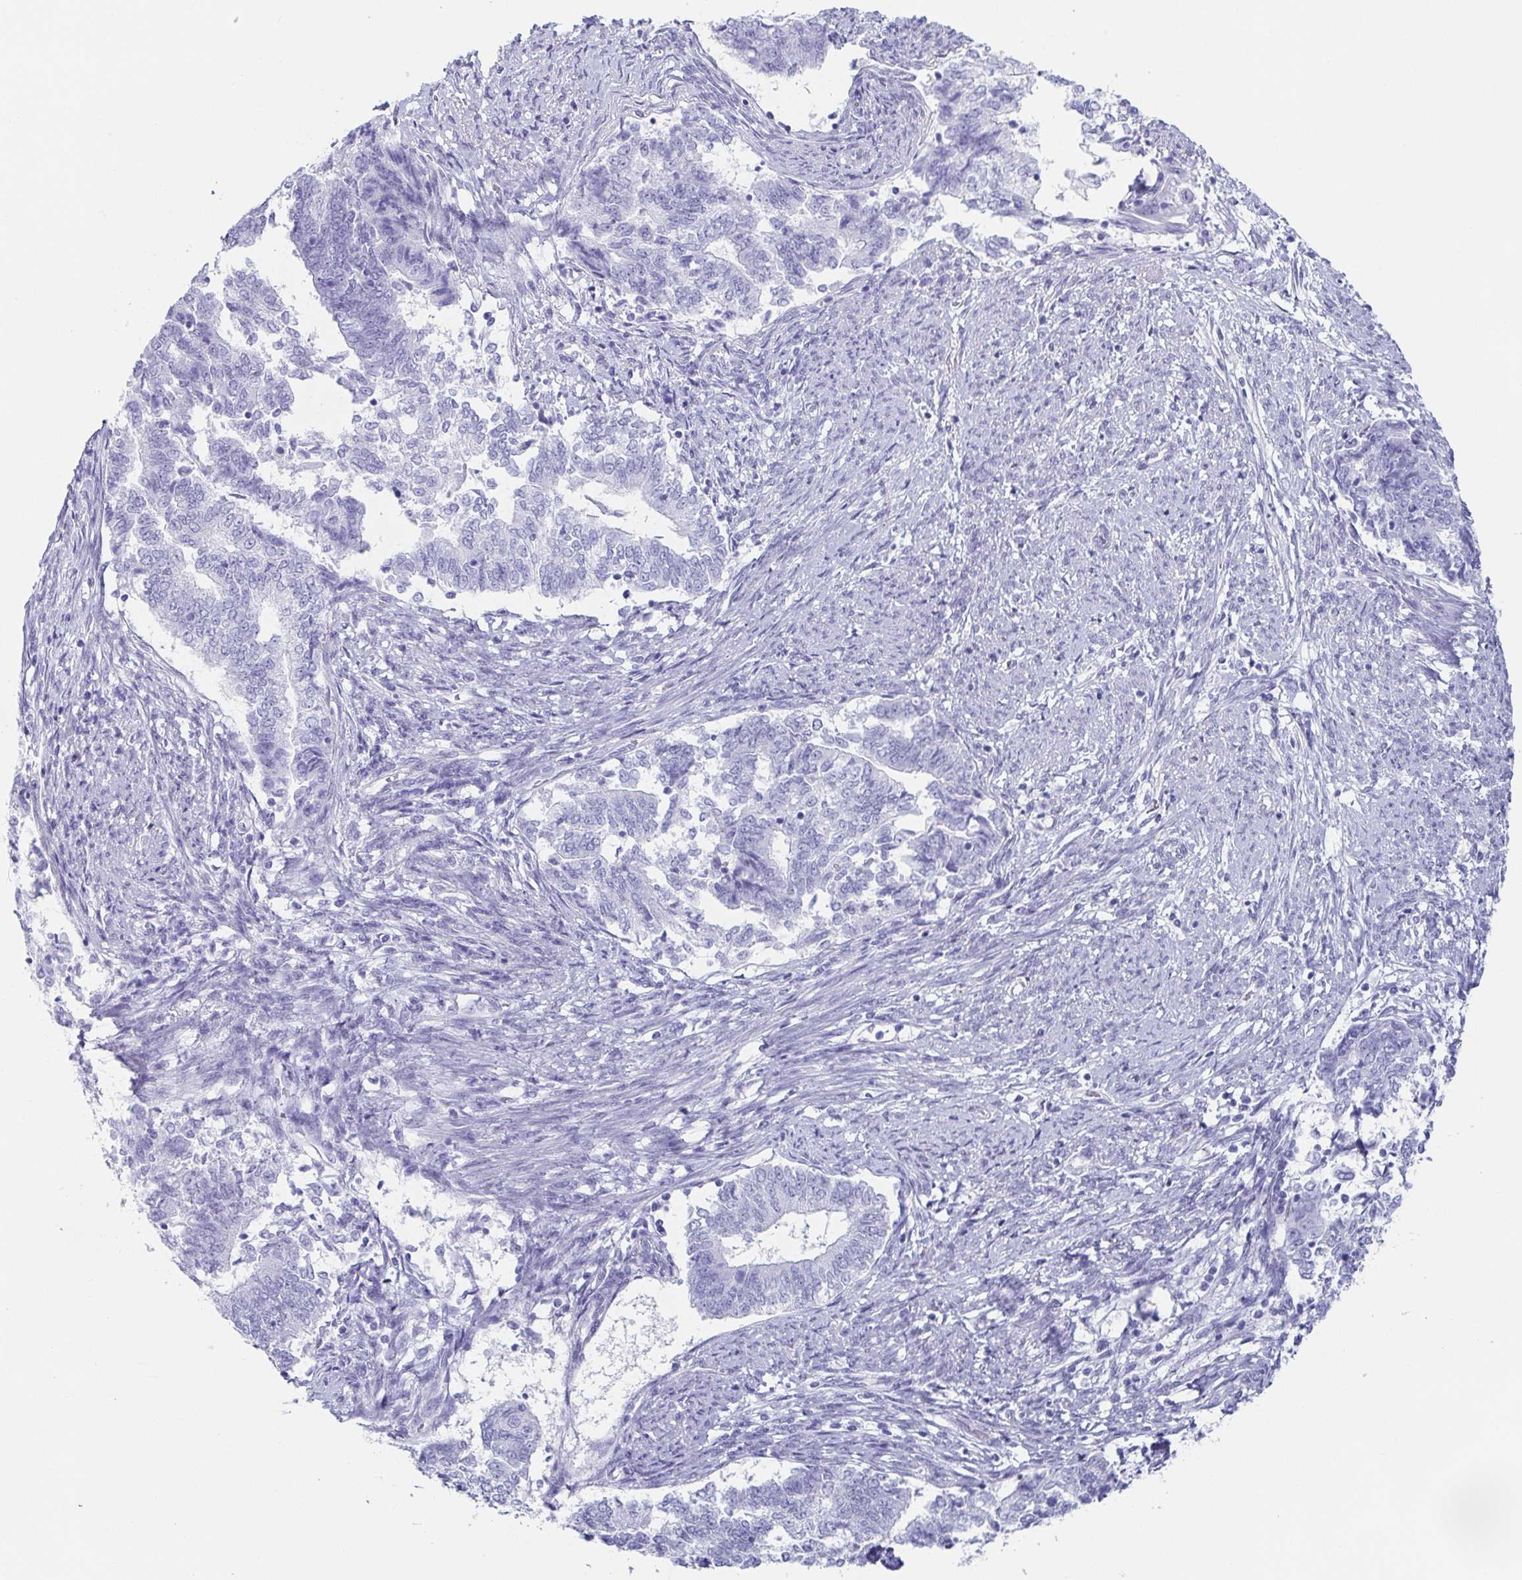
{"staining": {"intensity": "negative", "quantity": "none", "location": "none"}, "tissue": "endometrial cancer", "cell_type": "Tumor cells", "image_type": "cancer", "snomed": [{"axis": "morphology", "description": "Adenocarcinoma, NOS"}, {"axis": "topography", "description": "Endometrium"}], "caption": "IHC photomicrograph of neoplastic tissue: endometrial adenocarcinoma stained with DAB demonstrates no significant protein expression in tumor cells. (DAB (3,3'-diaminobenzidine) immunohistochemistry (IHC) with hematoxylin counter stain).", "gene": "PRR4", "patient": {"sex": "female", "age": 65}}